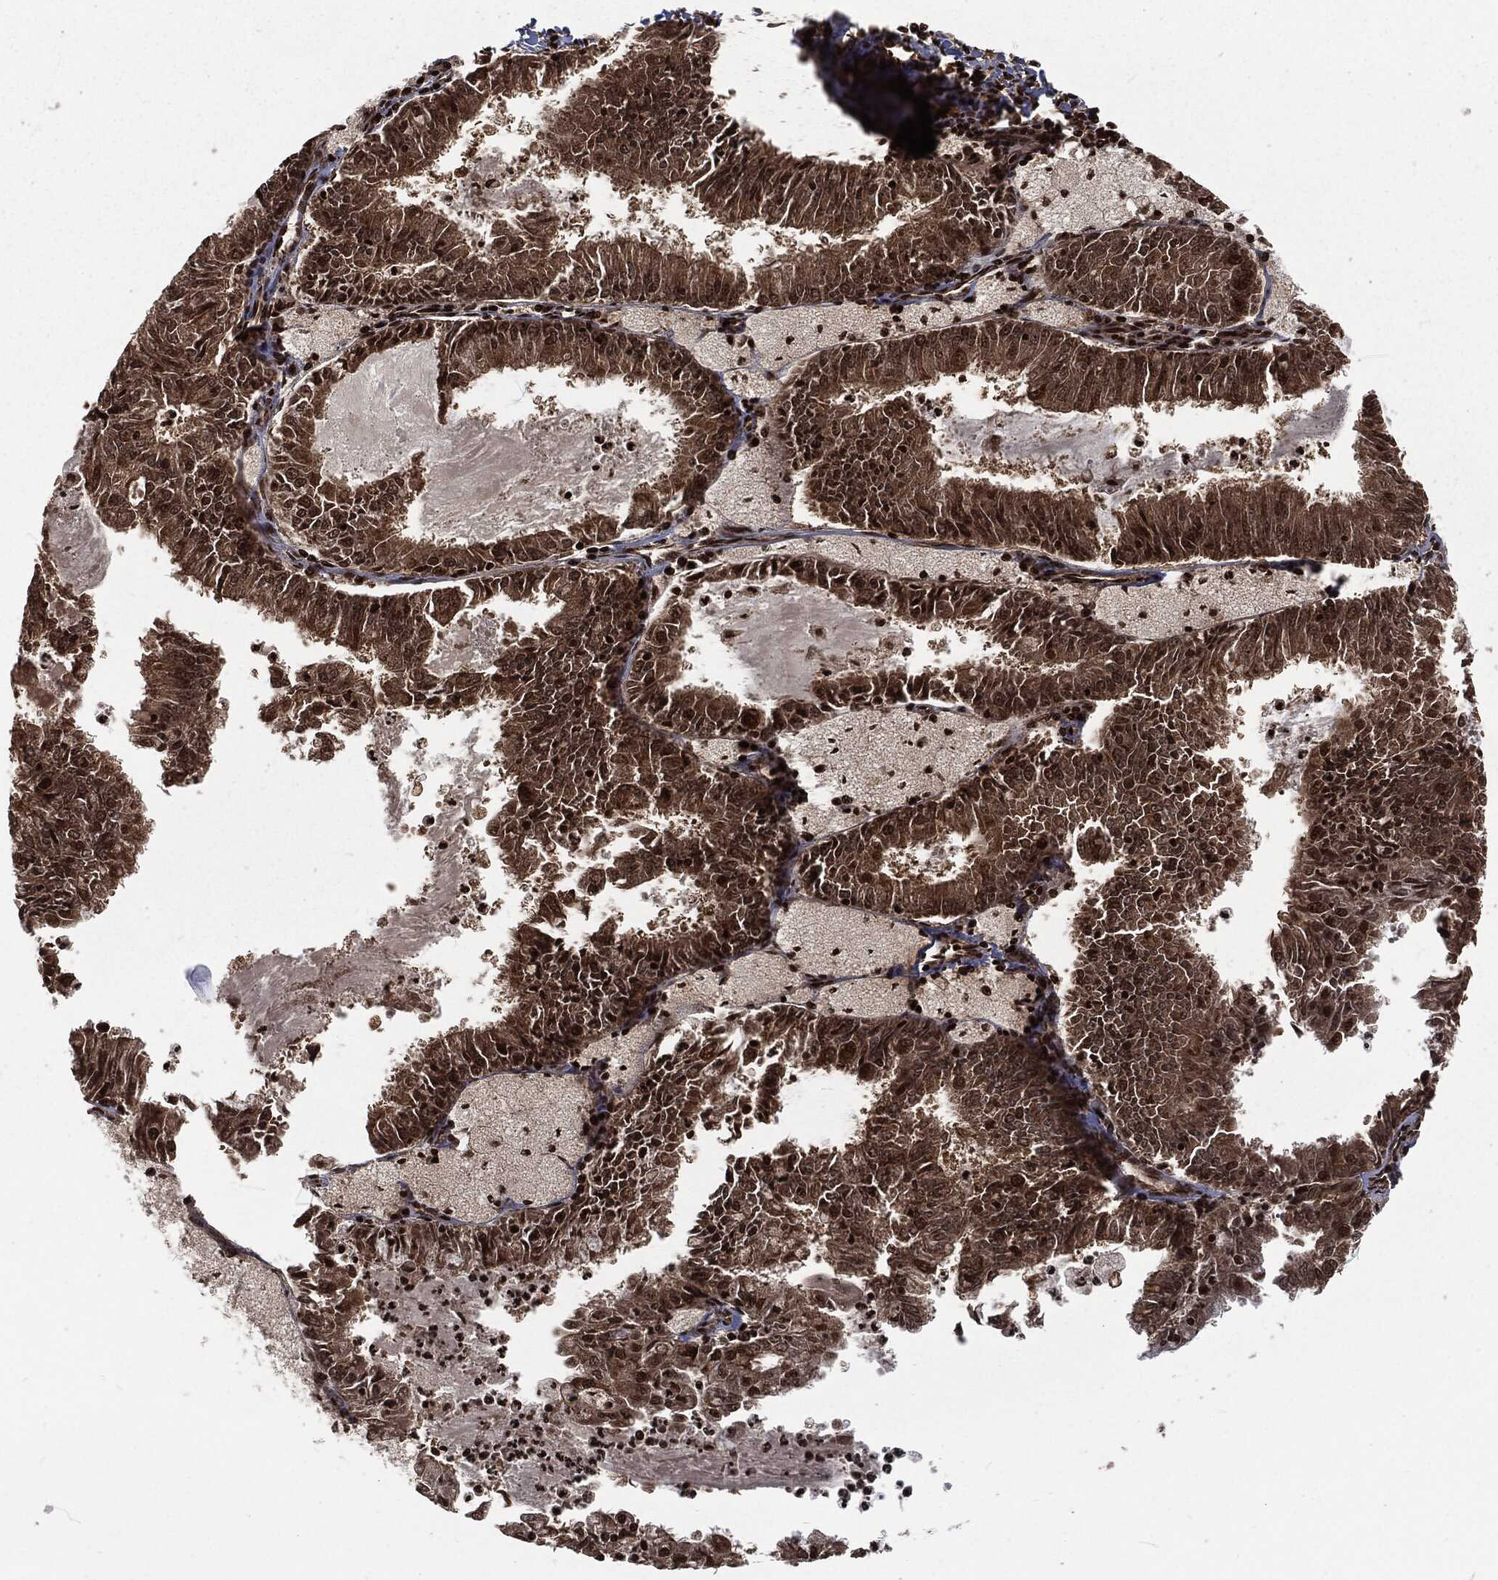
{"staining": {"intensity": "strong", "quantity": "25%-75%", "location": "cytoplasmic/membranous,nuclear"}, "tissue": "endometrial cancer", "cell_type": "Tumor cells", "image_type": "cancer", "snomed": [{"axis": "morphology", "description": "Adenocarcinoma, NOS"}, {"axis": "topography", "description": "Endometrium"}], "caption": "About 25%-75% of tumor cells in endometrial cancer reveal strong cytoplasmic/membranous and nuclear protein staining as visualized by brown immunohistochemical staining.", "gene": "NGRN", "patient": {"sex": "female", "age": 57}}